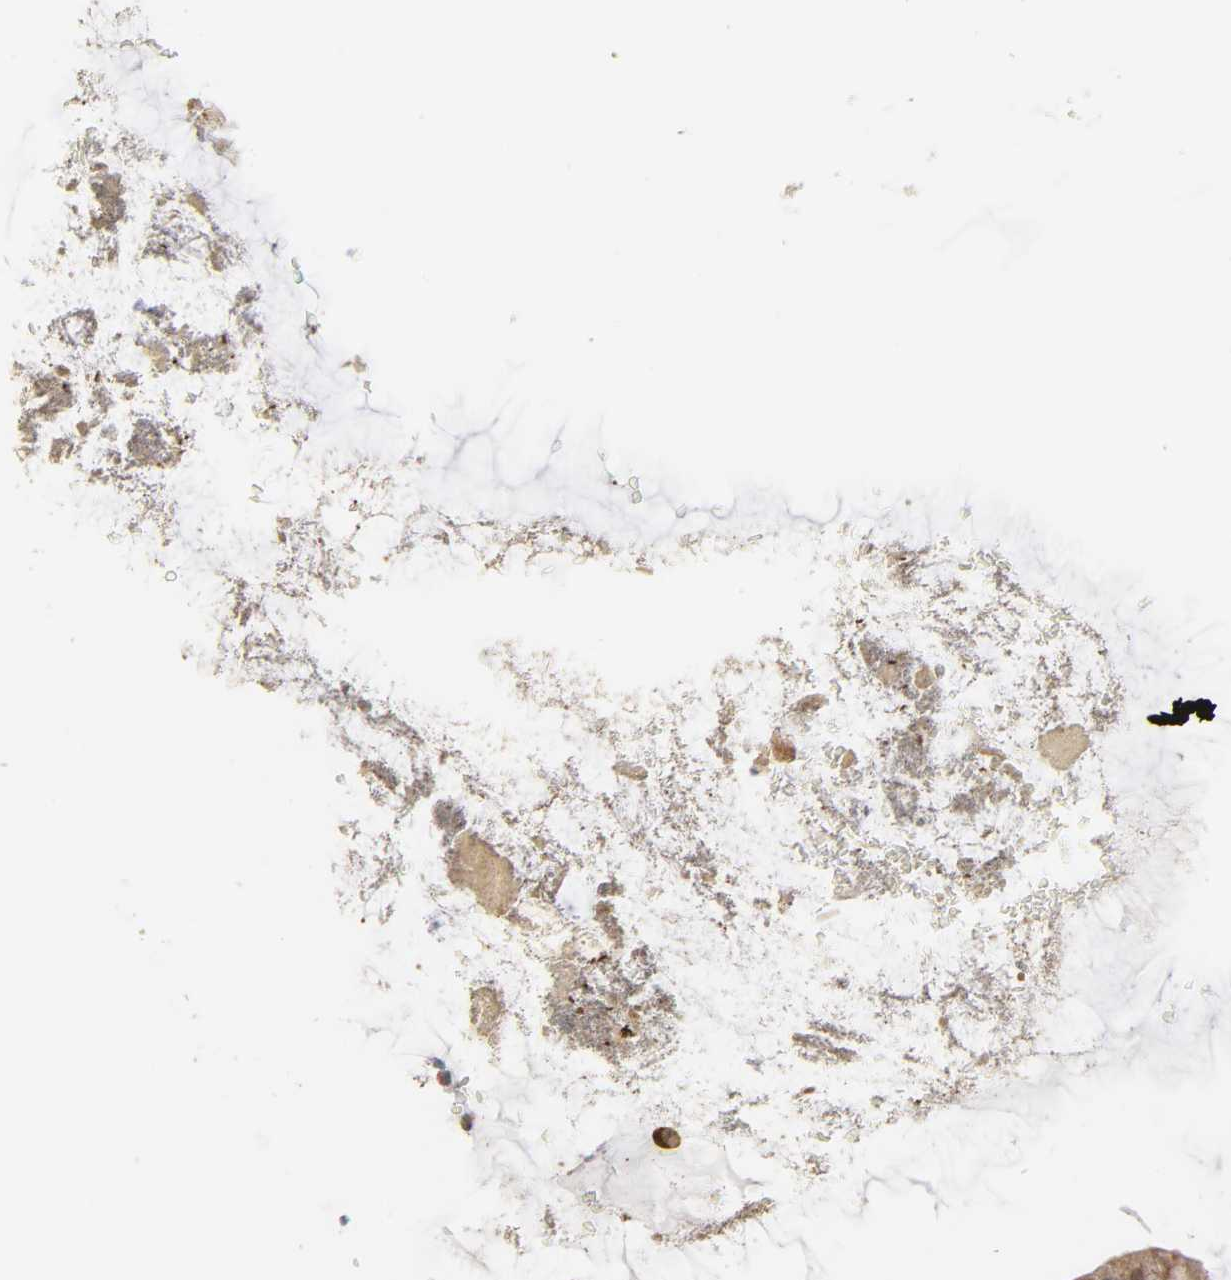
{"staining": {"intensity": "moderate", "quantity": ">75%", "location": "cytoplasmic/membranous"}, "tissue": "colon", "cell_type": "Endothelial cells", "image_type": "normal", "snomed": [{"axis": "morphology", "description": "Normal tissue, NOS"}, {"axis": "topography", "description": "Smooth muscle"}, {"axis": "topography", "description": "Colon"}], "caption": "Immunohistochemistry (DAB (3,3'-diaminobenzidine)) staining of normal colon demonstrates moderate cytoplasmic/membranous protein staining in about >75% of endothelial cells. (IHC, brightfield microscopy, high magnification).", "gene": "SH3GLB1", "patient": {"sex": "male", "age": 67}}